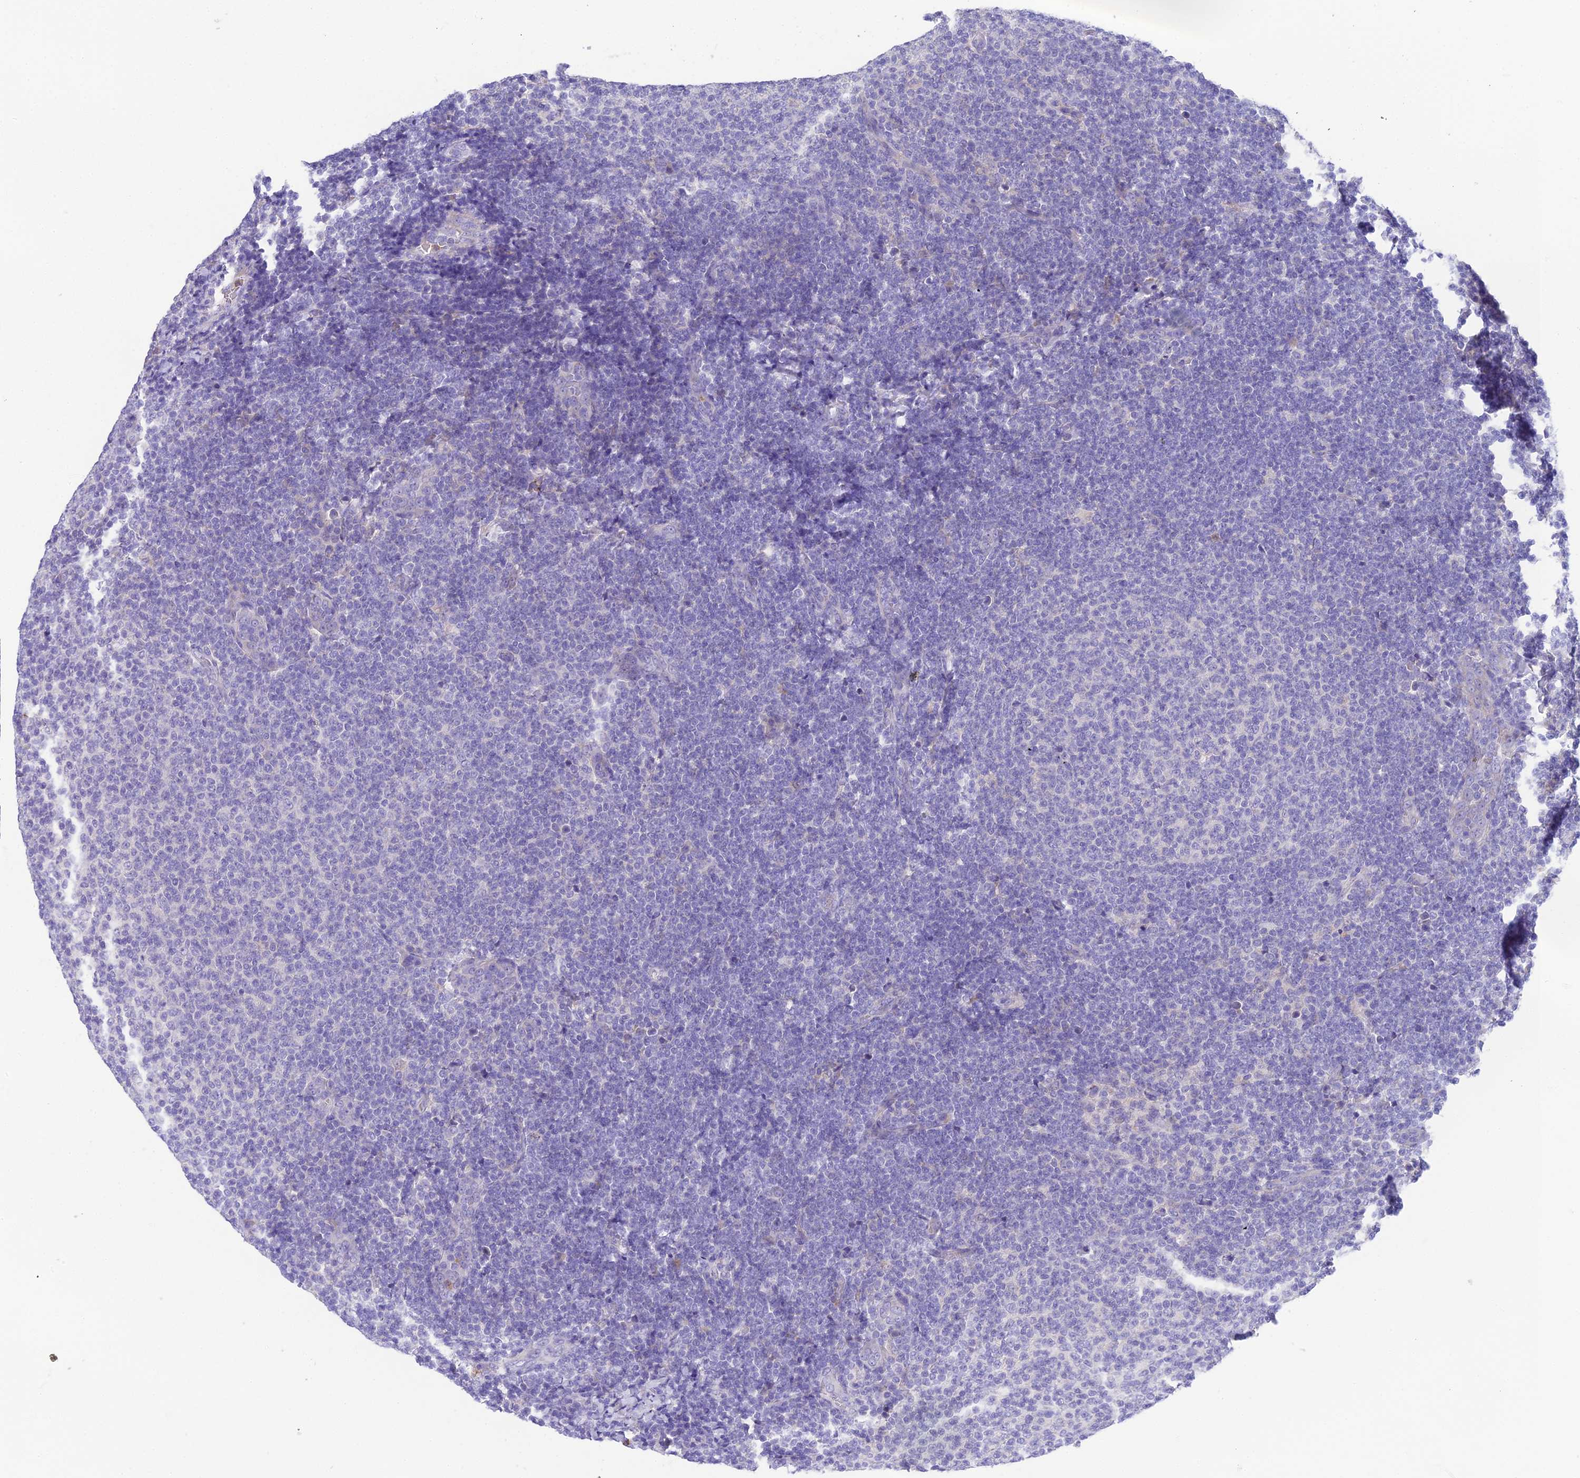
{"staining": {"intensity": "negative", "quantity": "none", "location": "none"}, "tissue": "lymphoma", "cell_type": "Tumor cells", "image_type": "cancer", "snomed": [{"axis": "morphology", "description": "Malignant lymphoma, non-Hodgkin's type, Low grade"}, {"axis": "topography", "description": "Lymph node"}], "caption": "This is a photomicrograph of immunohistochemistry (IHC) staining of lymphoma, which shows no expression in tumor cells.", "gene": "KIAA0408", "patient": {"sex": "male", "age": 66}}